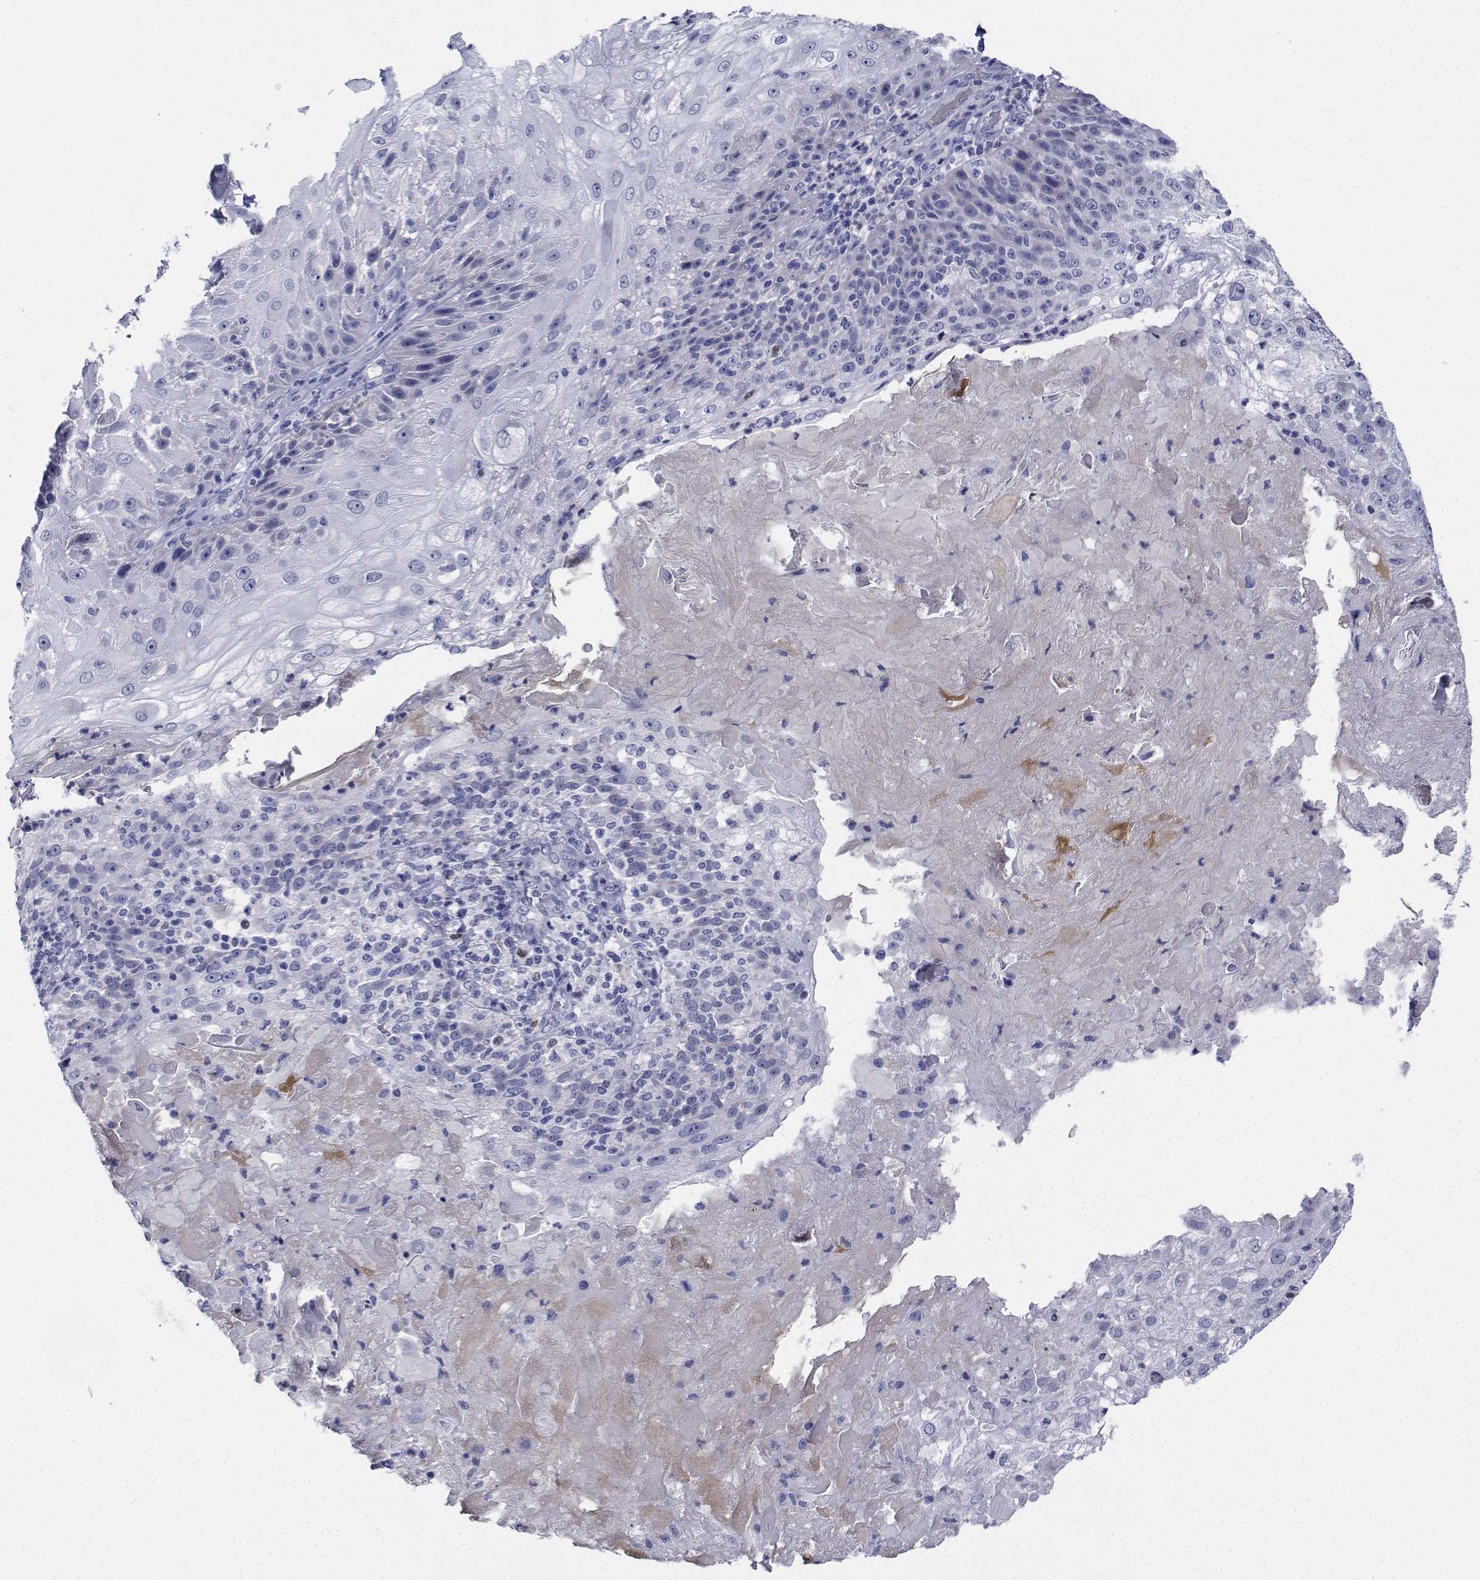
{"staining": {"intensity": "negative", "quantity": "none", "location": "none"}, "tissue": "skin cancer", "cell_type": "Tumor cells", "image_type": "cancer", "snomed": [{"axis": "morphology", "description": "Normal tissue, NOS"}, {"axis": "morphology", "description": "Squamous cell carcinoma, NOS"}, {"axis": "topography", "description": "Skin"}], "caption": "IHC of squamous cell carcinoma (skin) displays no expression in tumor cells. (Immunohistochemistry, brightfield microscopy, high magnification).", "gene": "PLXNA4", "patient": {"sex": "female", "age": 83}}